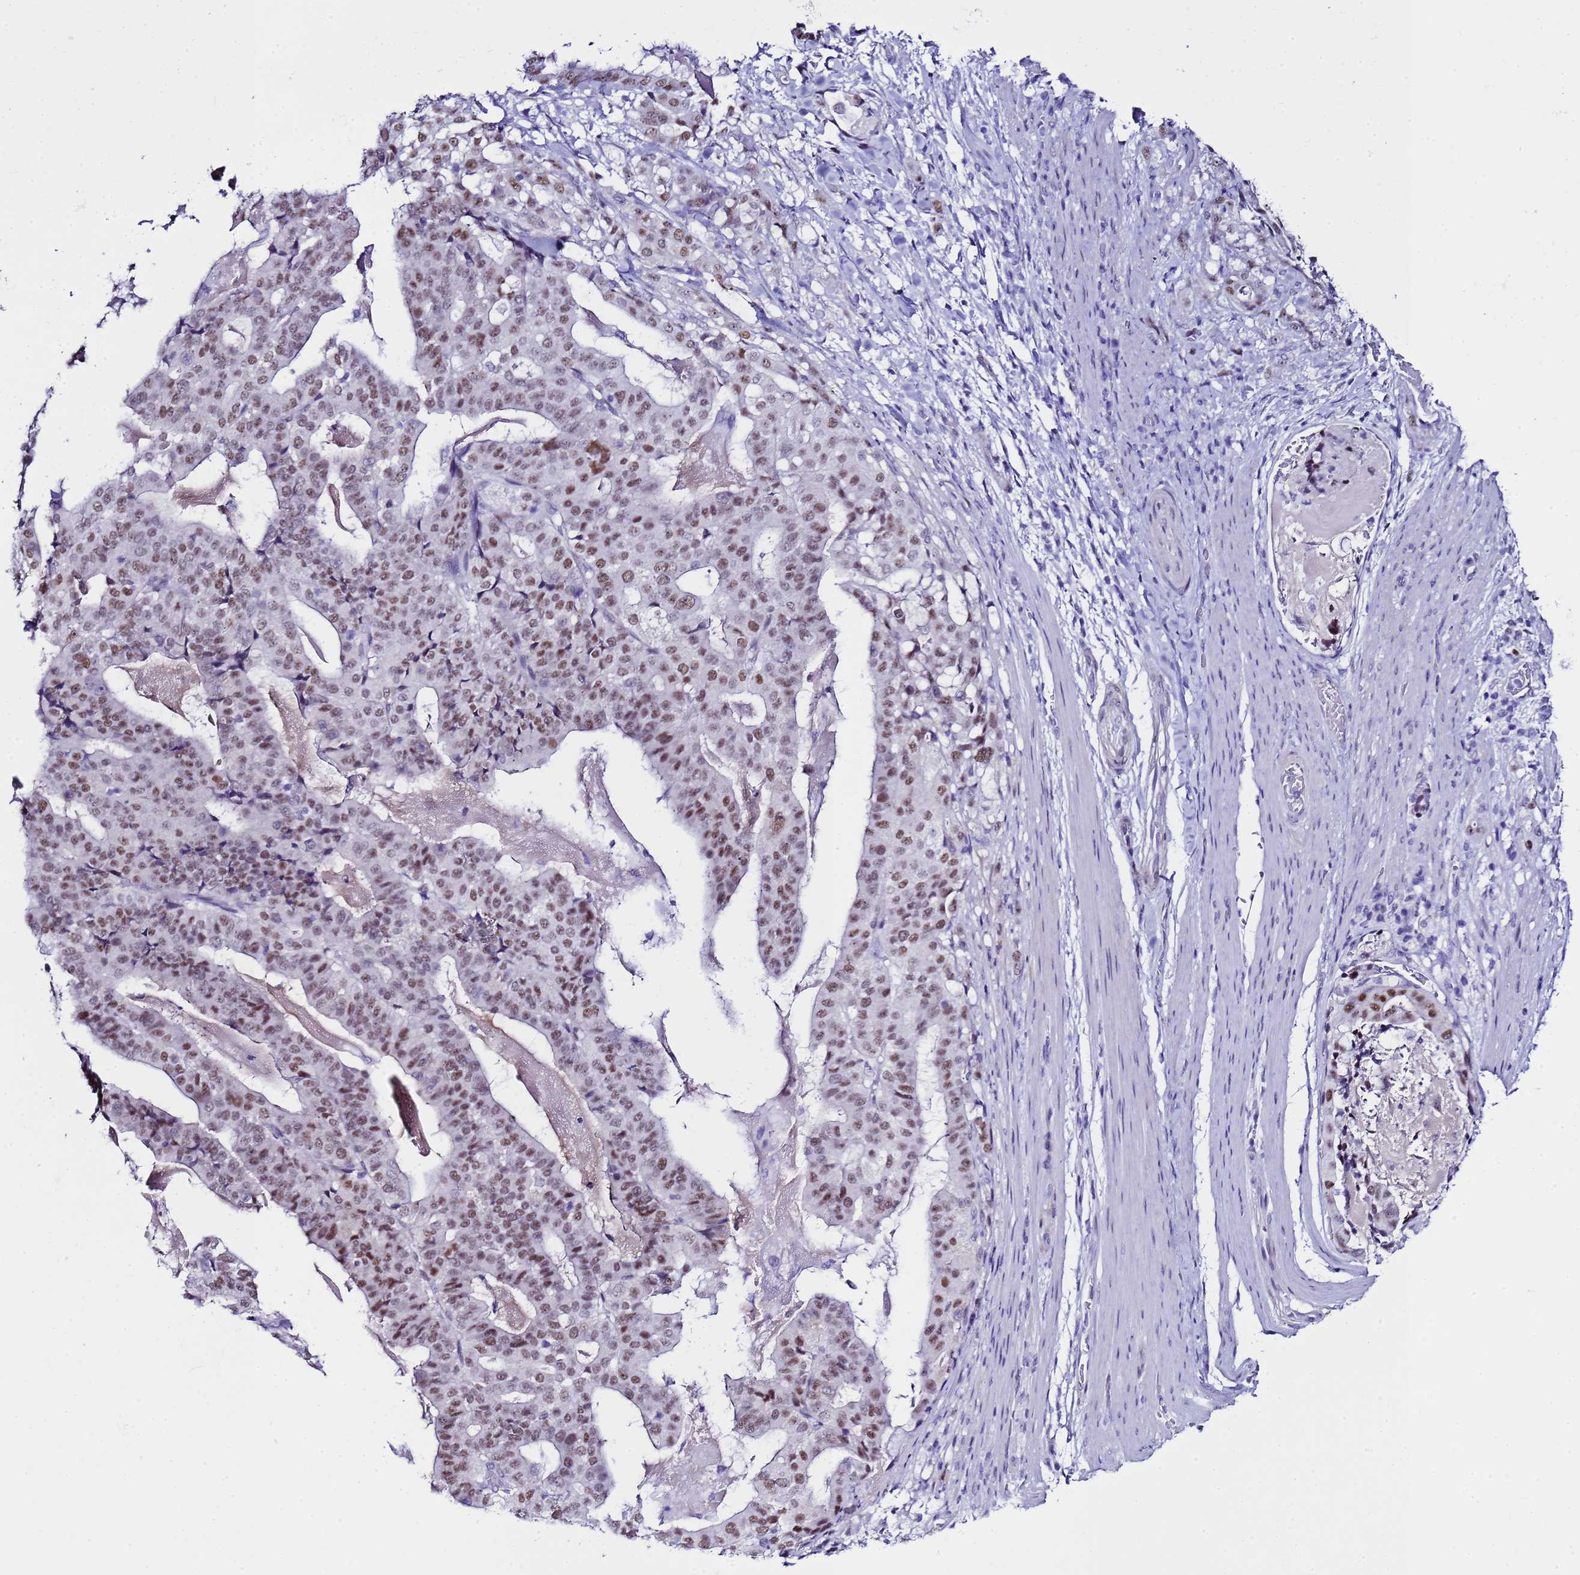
{"staining": {"intensity": "moderate", "quantity": ">75%", "location": "nuclear"}, "tissue": "stomach cancer", "cell_type": "Tumor cells", "image_type": "cancer", "snomed": [{"axis": "morphology", "description": "Adenocarcinoma, NOS"}, {"axis": "topography", "description": "Stomach"}], "caption": "Immunohistochemical staining of human stomach adenocarcinoma shows medium levels of moderate nuclear expression in about >75% of tumor cells. (DAB (3,3'-diaminobenzidine) IHC with brightfield microscopy, high magnification).", "gene": "BCL7A", "patient": {"sex": "male", "age": 48}}